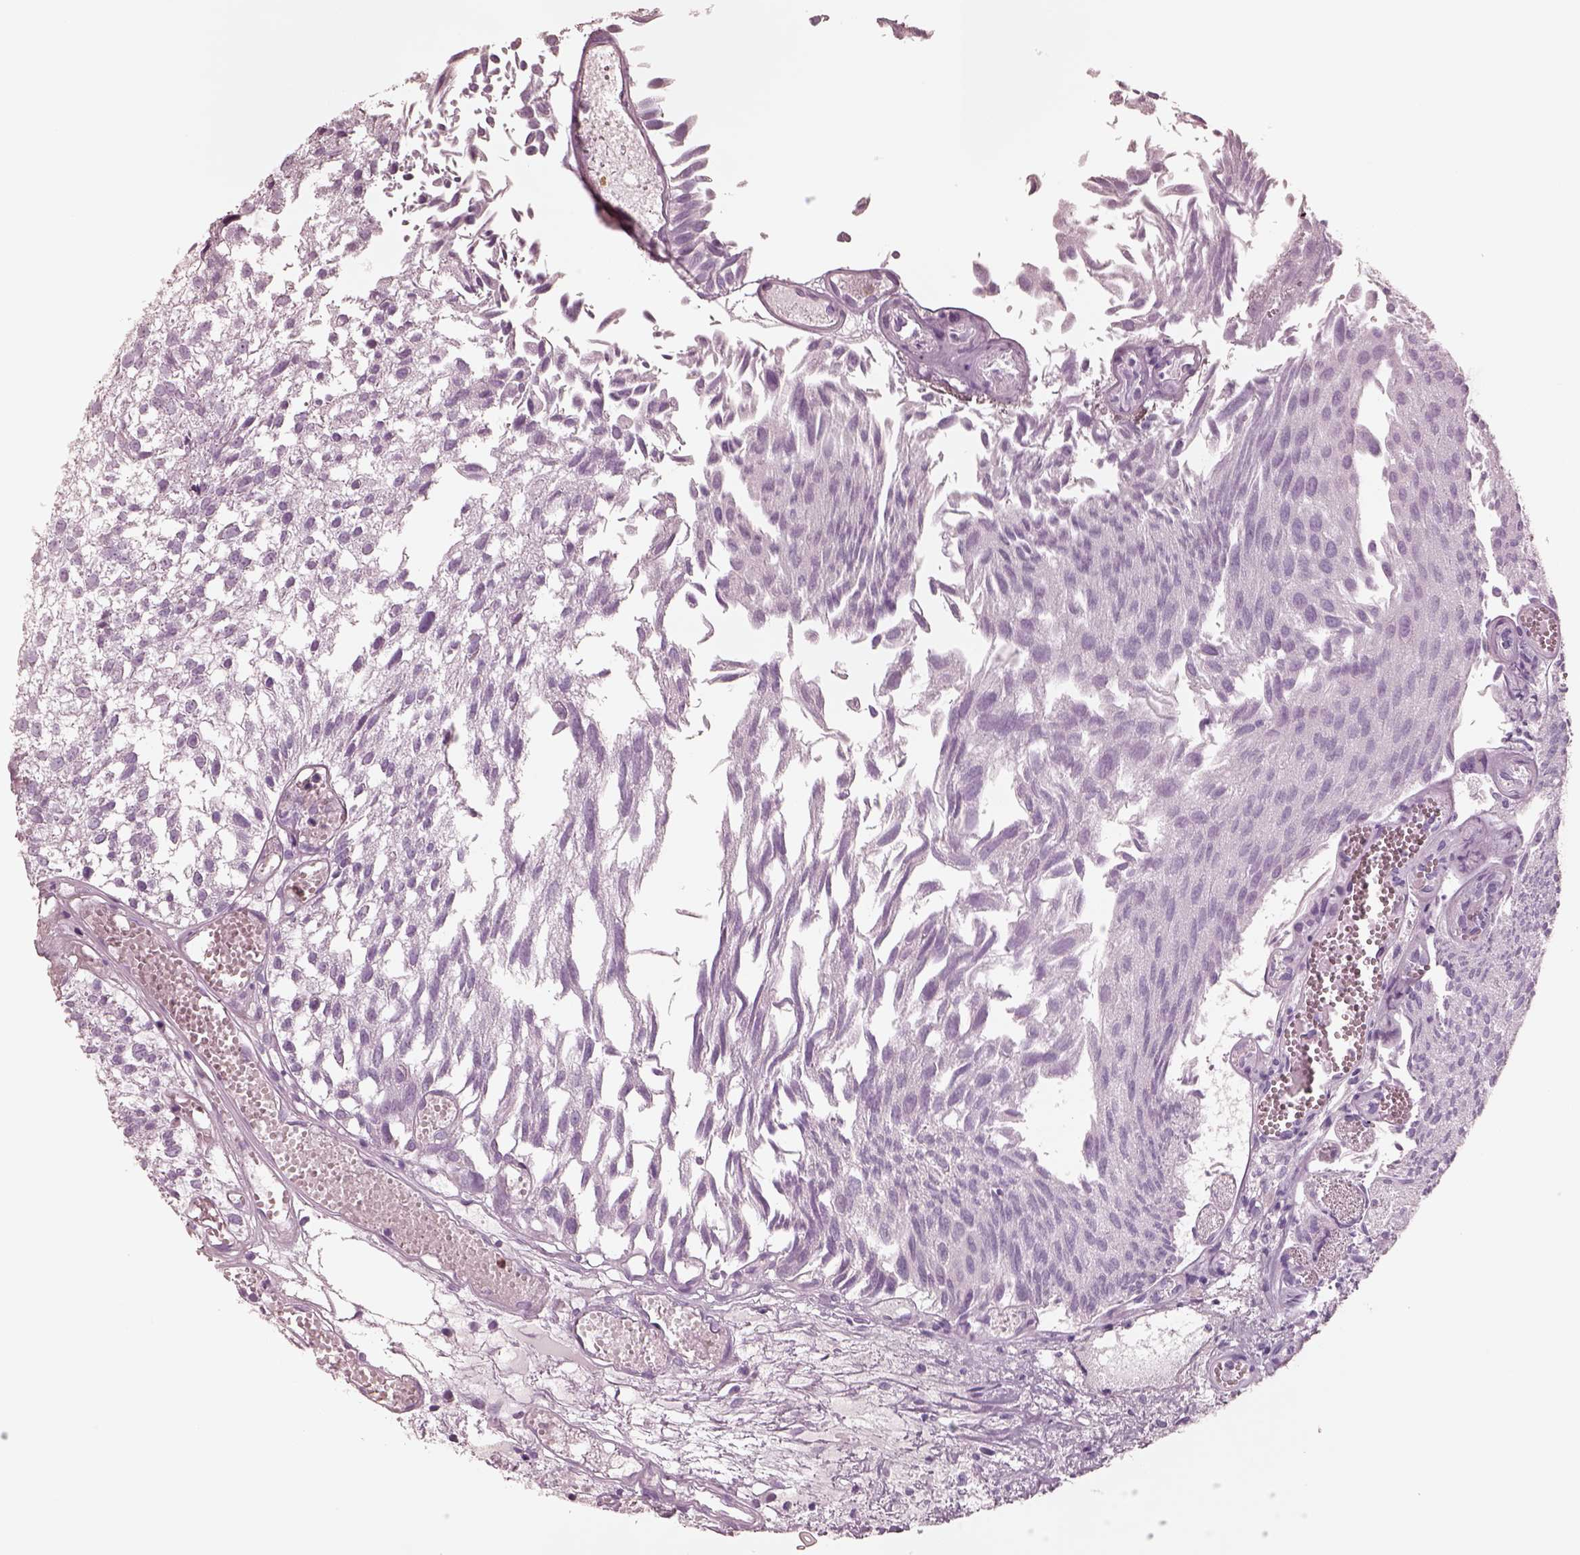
{"staining": {"intensity": "negative", "quantity": "none", "location": "none"}, "tissue": "urothelial cancer", "cell_type": "Tumor cells", "image_type": "cancer", "snomed": [{"axis": "morphology", "description": "Urothelial carcinoma, Low grade"}, {"axis": "topography", "description": "Urinary bladder"}], "caption": "A photomicrograph of low-grade urothelial carcinoma stained for a protein shows no brown staining in tumor cells. The staining is performed using DAB (3,3'-diaminobenzidine) brown chromogen with nuclei counter-stained in using hematoxylin.", "gene": "ELANE", "patient": {"sex": "male", "age": 79}}